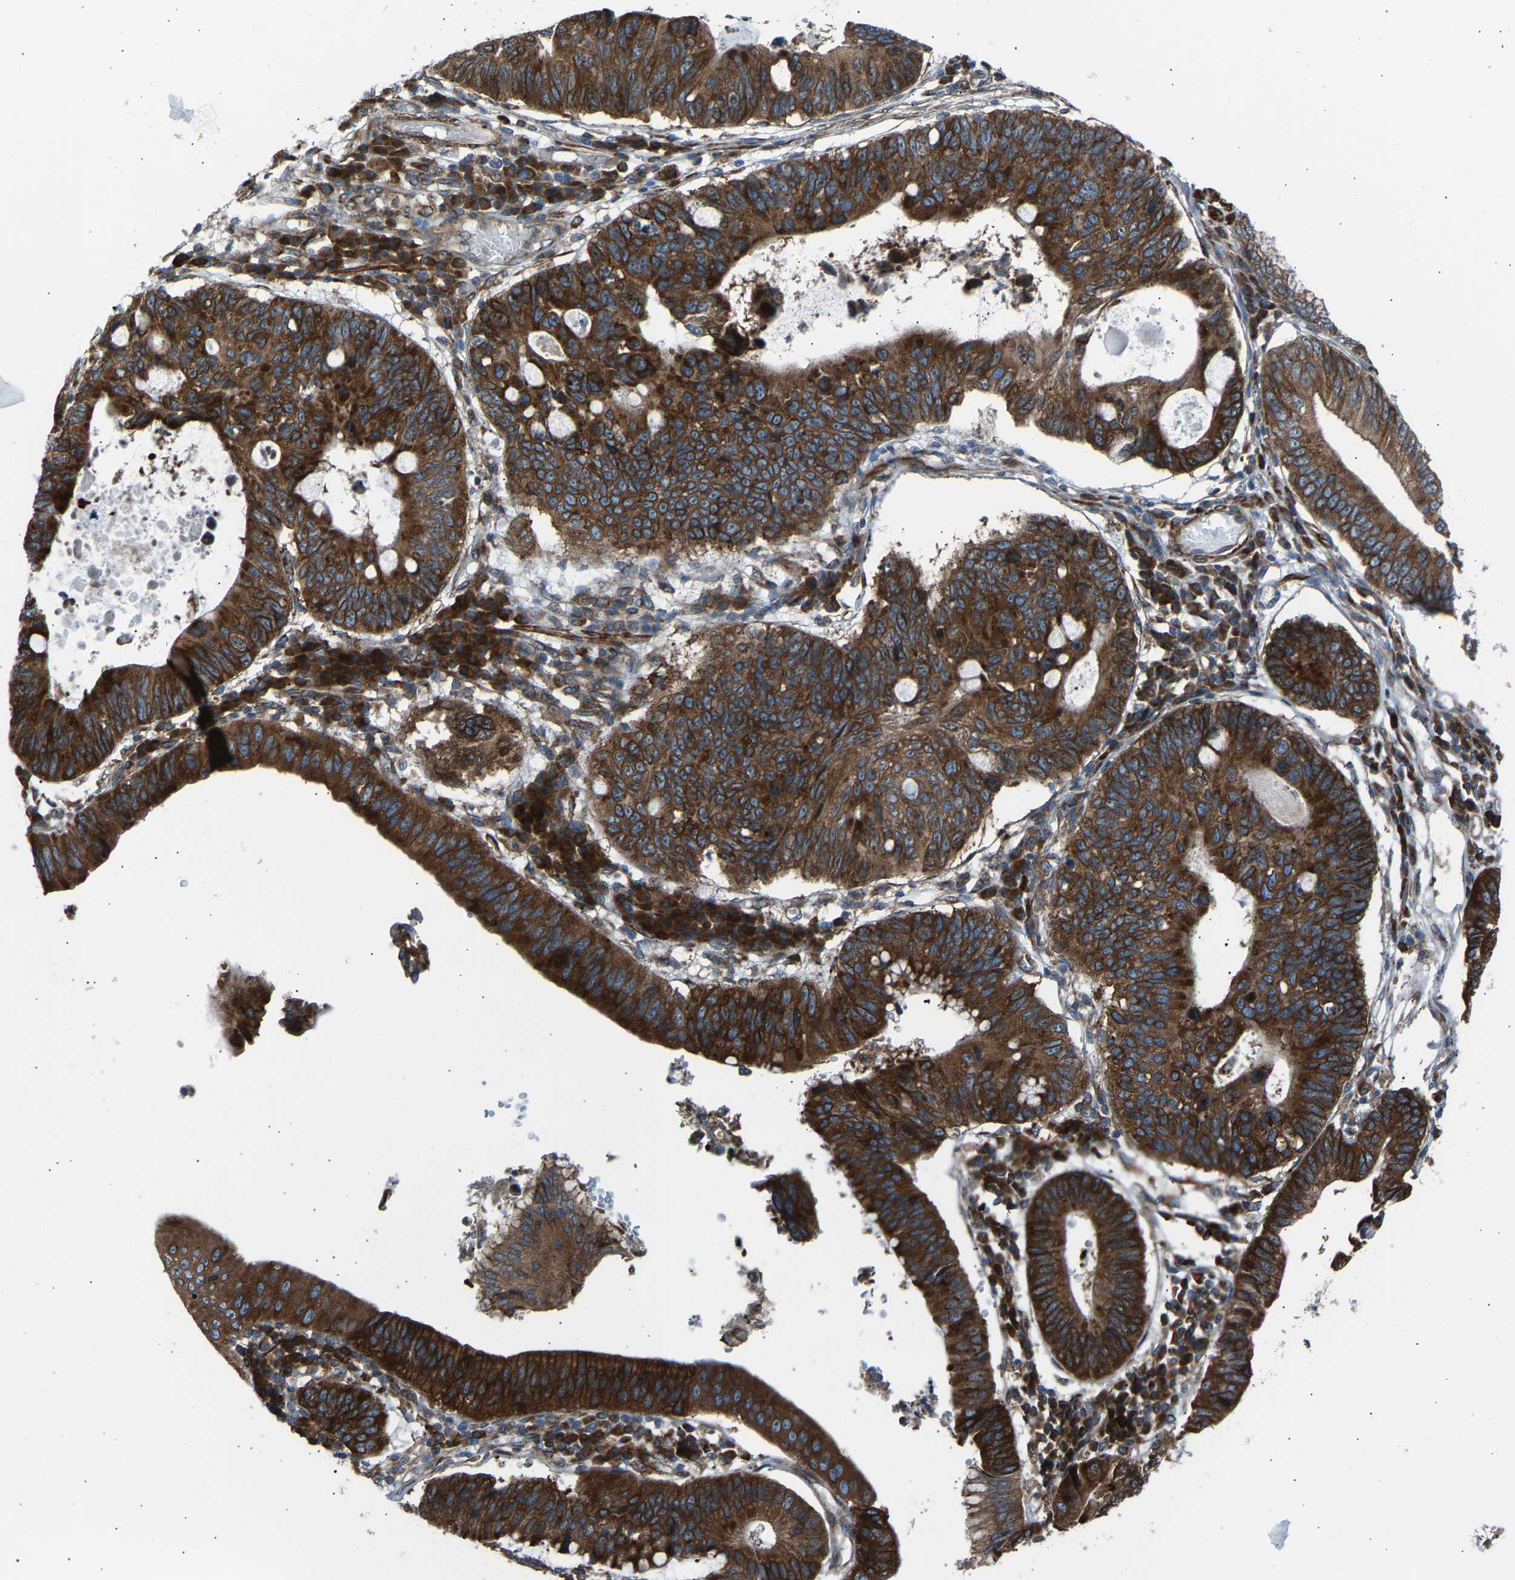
{"staining": {"intensity": "strong", "quantity": ">75%", "location": "cytoplasmic/membranous"}, "tissue": "stomach cancer", "cell_type": "Tumor cells", "image_type": "cancer", "snomed": [{"axis": "morphology", "description": "Adenocarcinoma, NOS"}, {"axis": "topography", "description": "Stomach"}], "caption": "Strong cytoplasmic/membranous protein expression is present in about >75% of tumor cells in adenocarcinoma (stomach).", "gene": "VPS41", "patient": {"sex": "male", "age": 59}}